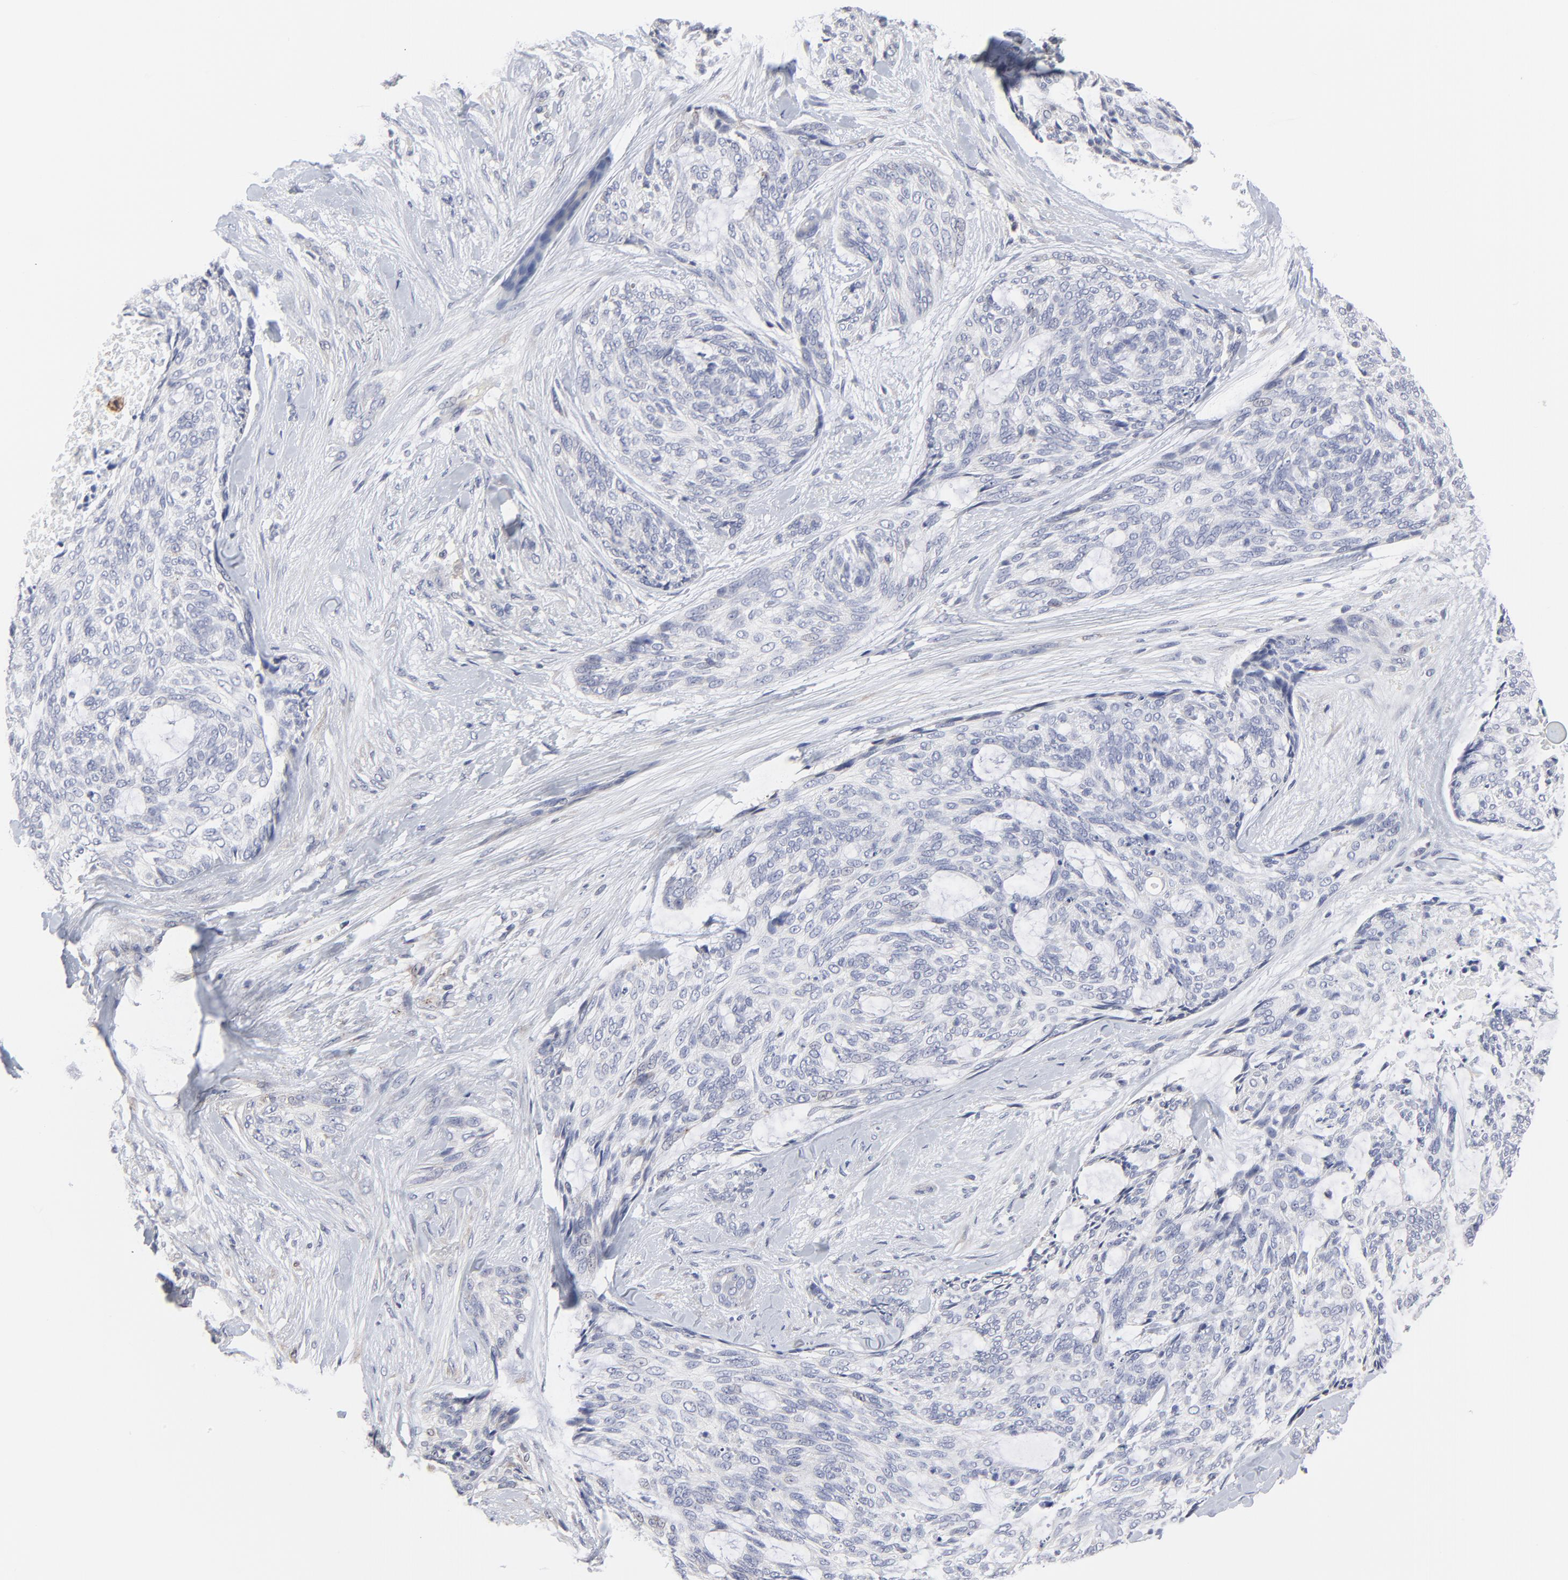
{"staining": {"intensity": "negative", "quantity": "none", "location": "none"}, "tissue": "skin cancer", "cell_type": "Tumor cells", "image_type": "cancer", "snomed": [{"axis": "morphology", "description": "Normal tissue, NOS"}, {"axis": "morphology", "description": "Basal cell carcinoma"}, {"axis": "topography", "description": "Skin"}], "caption": "Tumor cells are negative for brown protein staining in skin cancer. The staining is performed using DAB brown chromogen with nuclei counter-stained in using hematoxylin.", "gene": "TRIM22", "patient": {"sex": "female", "age": 71}}